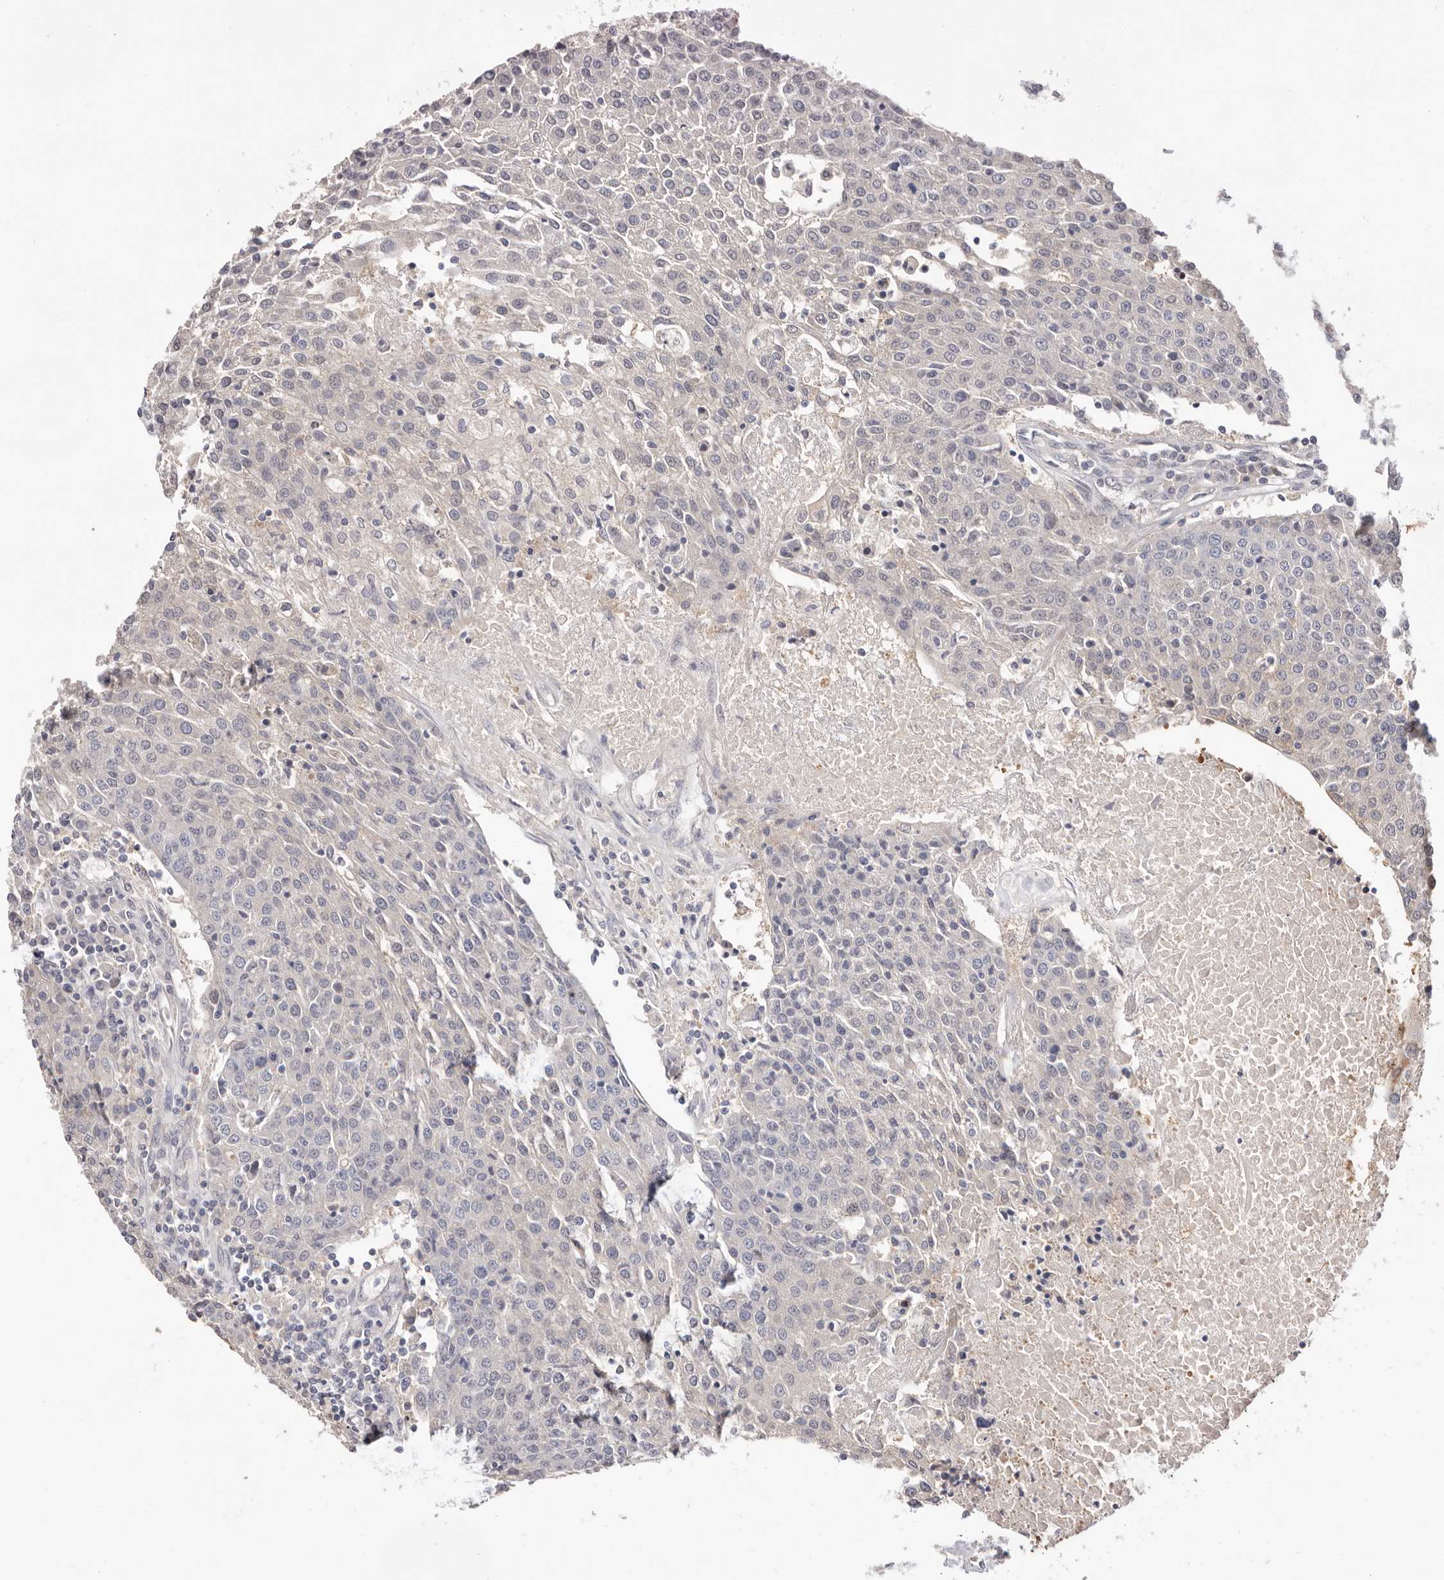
{"staining": {"intensity": "negative", "quantity": "none", "location": "none"}, "tissue": "urothelial cancer", "cell_type": "Tumor cells", "image_type": "cancer", "snomed": [{"axis": "morphology", "description": "Urothelial carcinoma, High grade"}, {"axis": "topography", "description": "Urinary bladder"}], "caption": "Immunohistochemical staining of human urothelial carcinoma (high-grade) exhibits no significant expression in tumor cells. Brightfield microscopy of immunohistochemistry stained with DAB (brown) and hematoxylin (blue), captured at high magnification.", "gene": "DOP1A", "patient": {"sex": "female", "age": 85}}